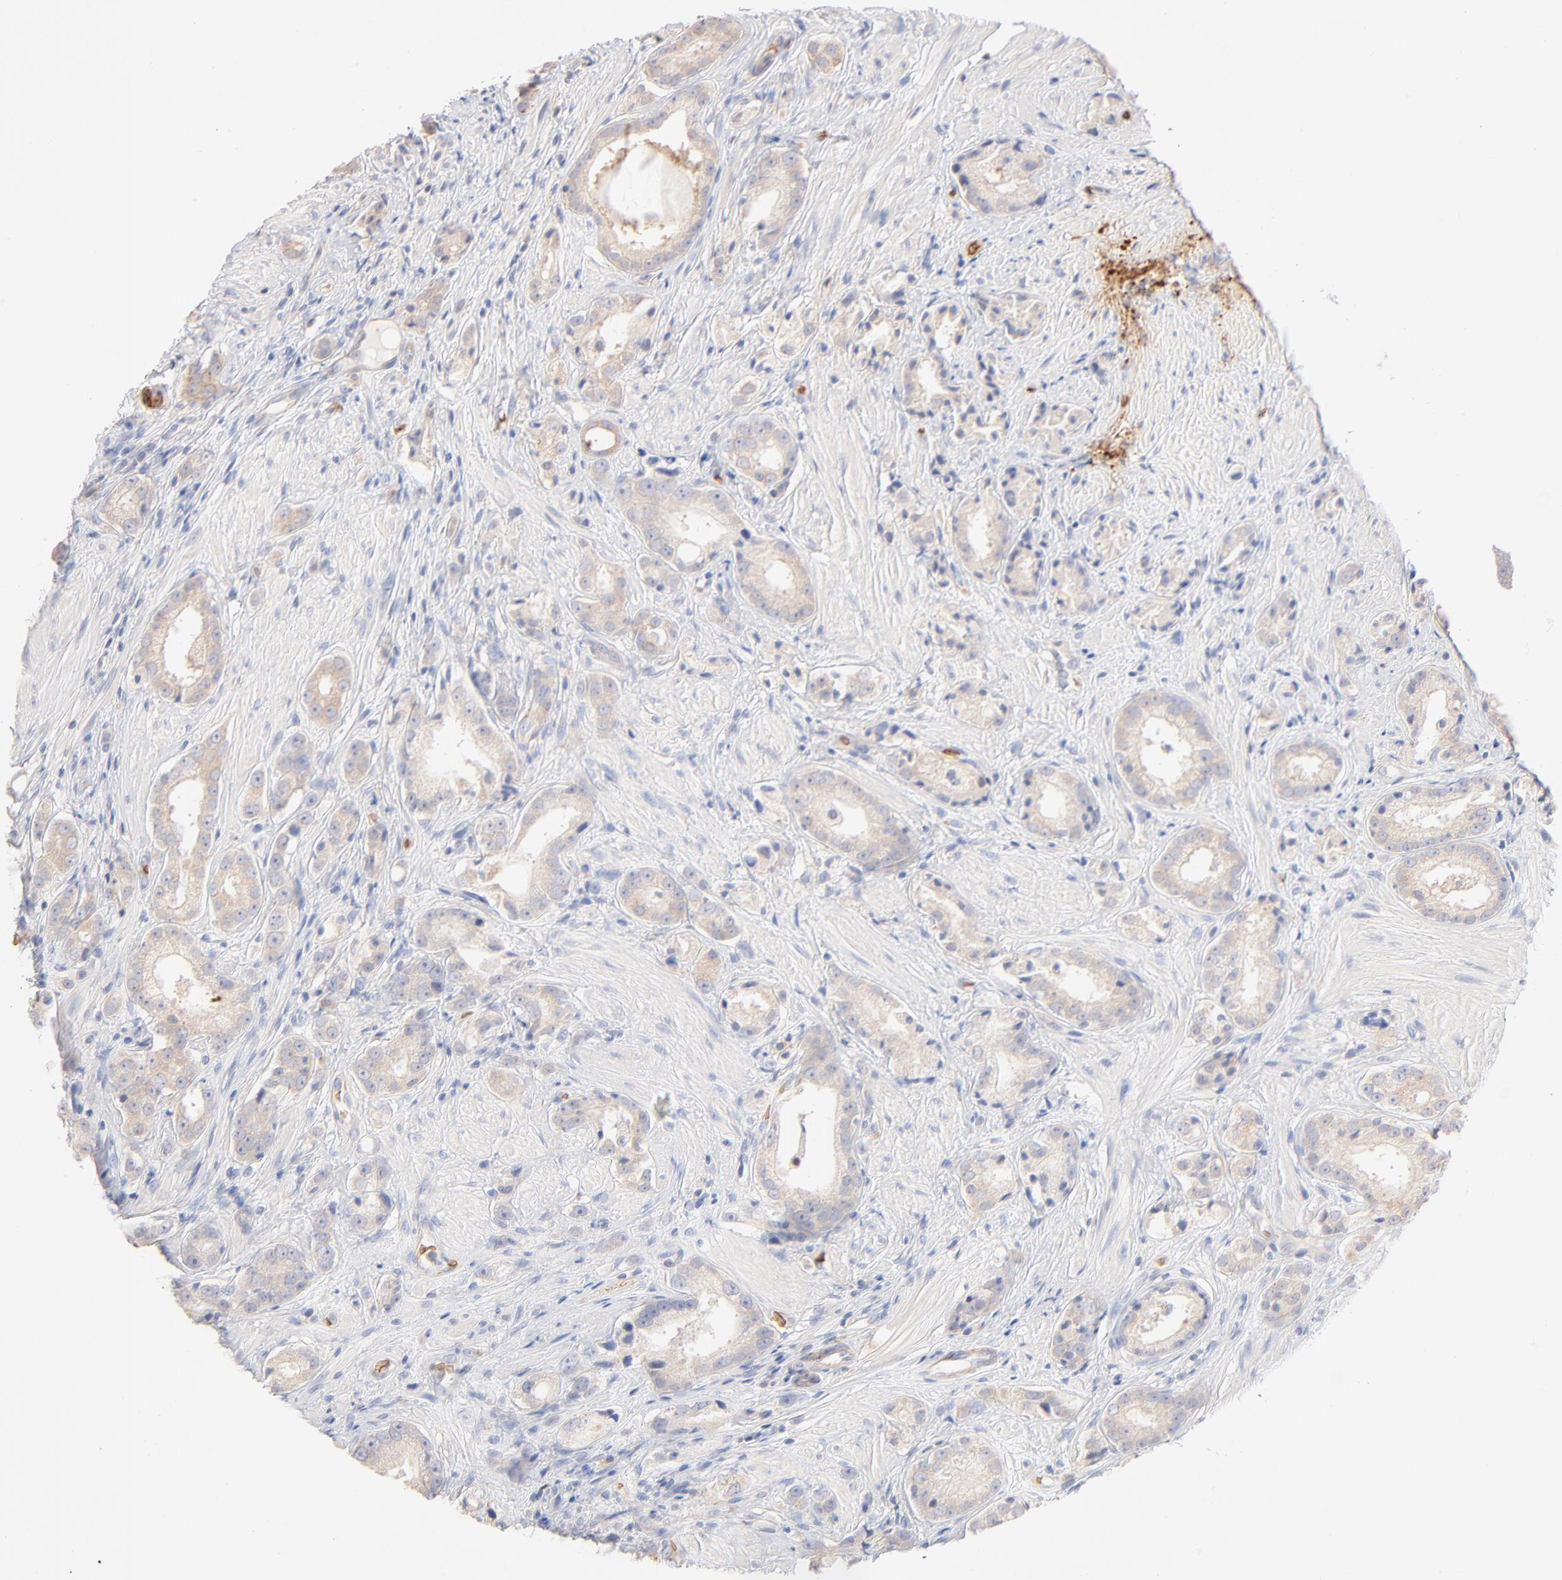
{"staining": {"intensity": "negative", "quantity": "none", "location": "none"}, "tissue": "prostate cancer", "cell_type": "Tumor cells", "image_type": "cancer", "snomed": [{"axis": "morphology", "description": "Adenocarcinoma, Medium grade"}, {"axis": "topography", "description": "Prostate"}], "caption": "An immunohistochemistry histopathology image of prostate cancer (medium-grade adenocarcinoma) is shown. There is no staining in tumor cells of prostate cancer (medium-grade adenocarcinoma).", "gene": "SPTB", "patient": {"sex": "male", "age": 53}}